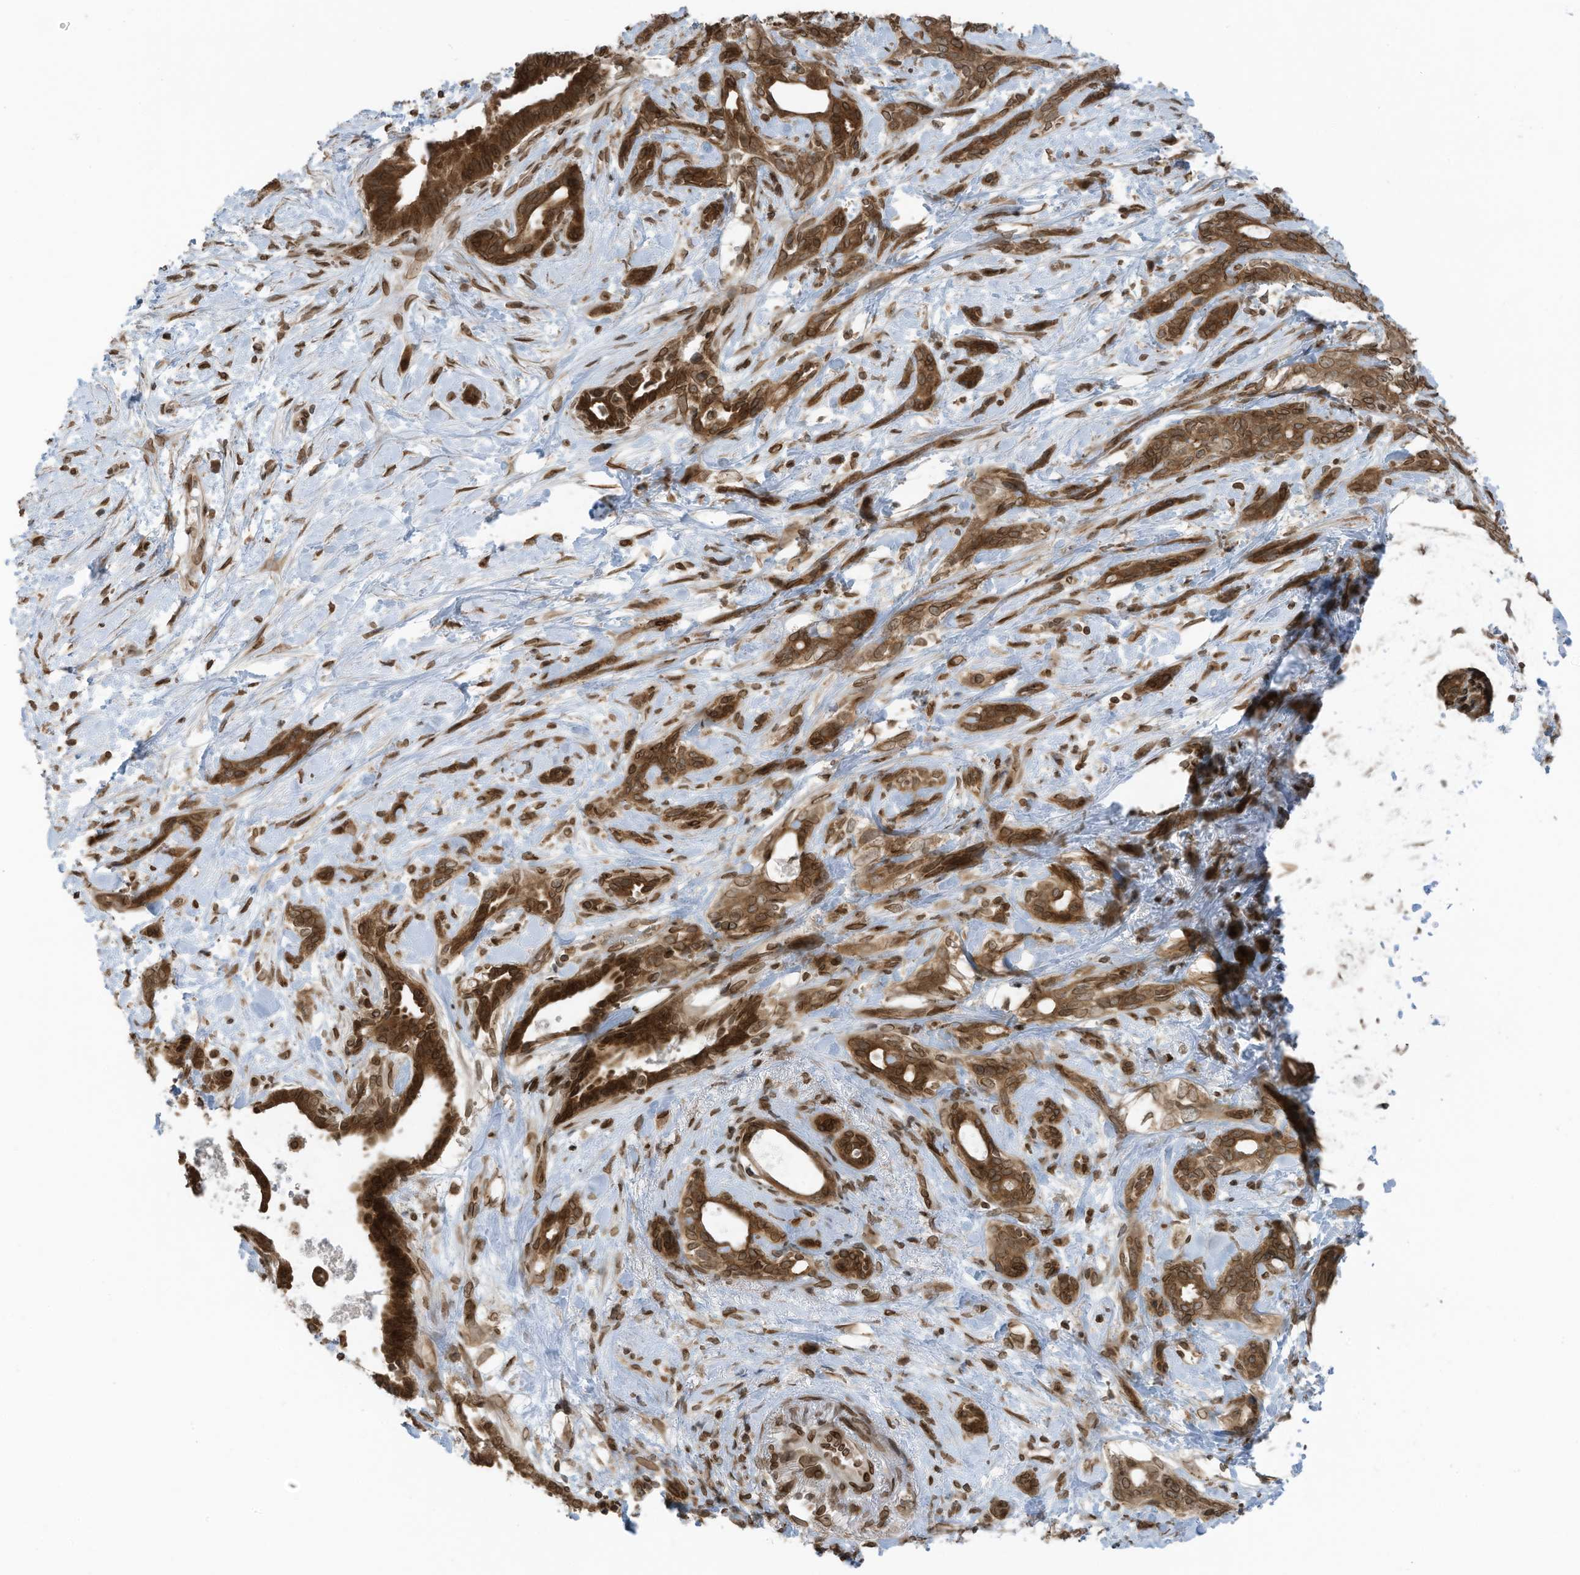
{"staining": {"intensity": "moderate", "quantity": ">75%", "location": "cytoplasmic/membranous,nuclear"}, "tissue": "pancreatic cancer", "cell_type": "Tumor cells", "image_type": "cancer", "snomed": [{"axis": "morphology", "description": "Normal tissue, NOS"}, {"axis": "morphology", "description": "Adenocarcinoma, NOS"}, {"axis": "topography", "description": "Pancreas"}, {"axis": "topography", "description": "Peripheral nerve tissue"}], "caption": "A micrograph of pancreatic adenocarcinoma stained for a protein demonstrates moderate cytoplasmic/membranous and nuclear brown staining in tumor cells.", "gene": "RABL3", "patient": {"sex": "female", "age": 63}}